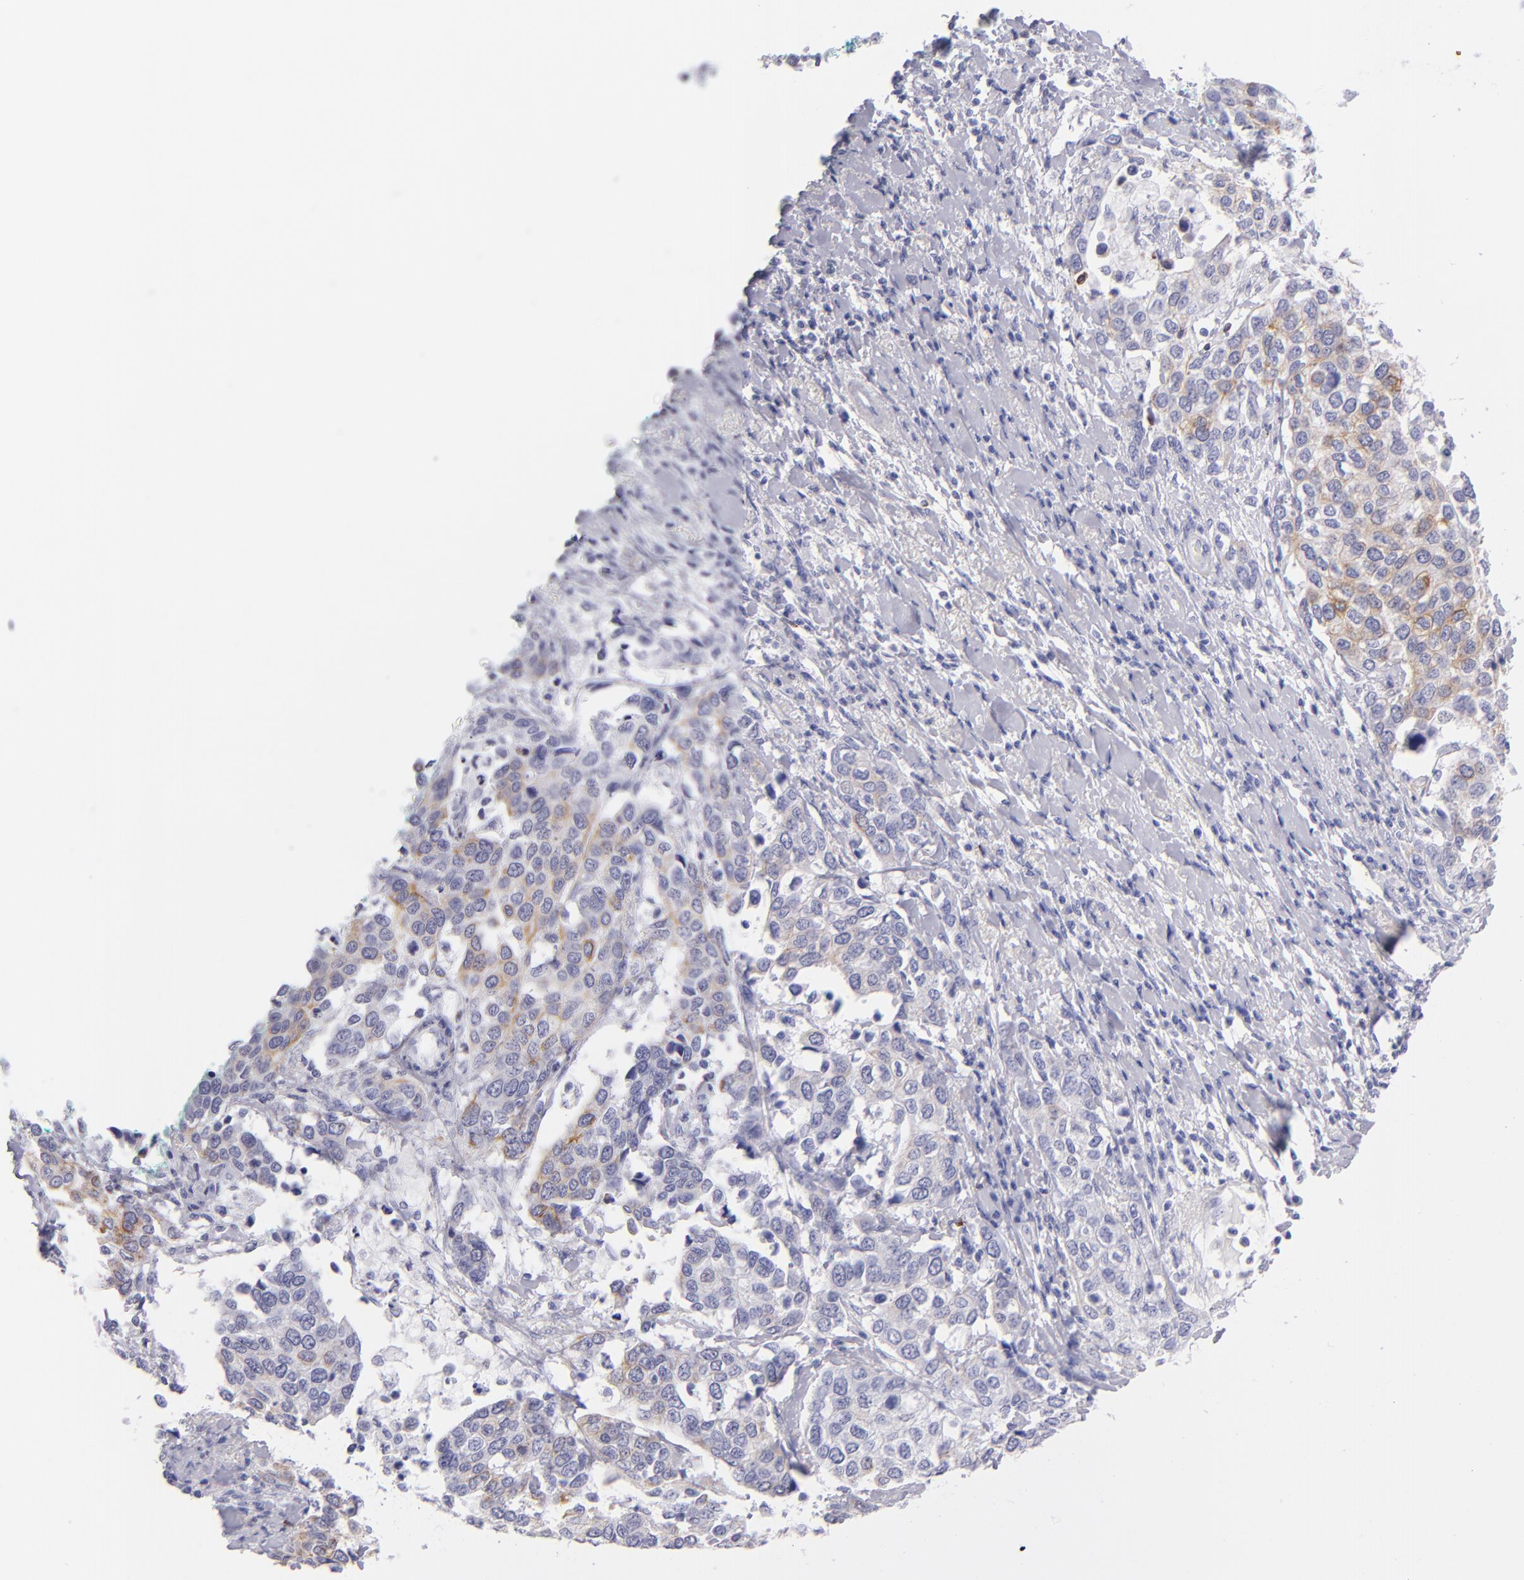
{"staining": {"intensity": "weak", "quantity": "25%-75%", "location": "cytoplasmic/membranous"}, "tissue": "cervical cancer", "cell_type": "Tumor cells", "image_type": "cancer", "snomed": [{"axis": "morphology", "description": "Squamous cell carcinoma, NOS"}, {"axis": "topography", "description": "Cervix"}], "caption": "Squamous cell carcinoma (cervical) stained with a protein marker reveals weak staining in tumor cells.", "gene": "PRF1", "patient": {"sex": "female", "age": 54}}